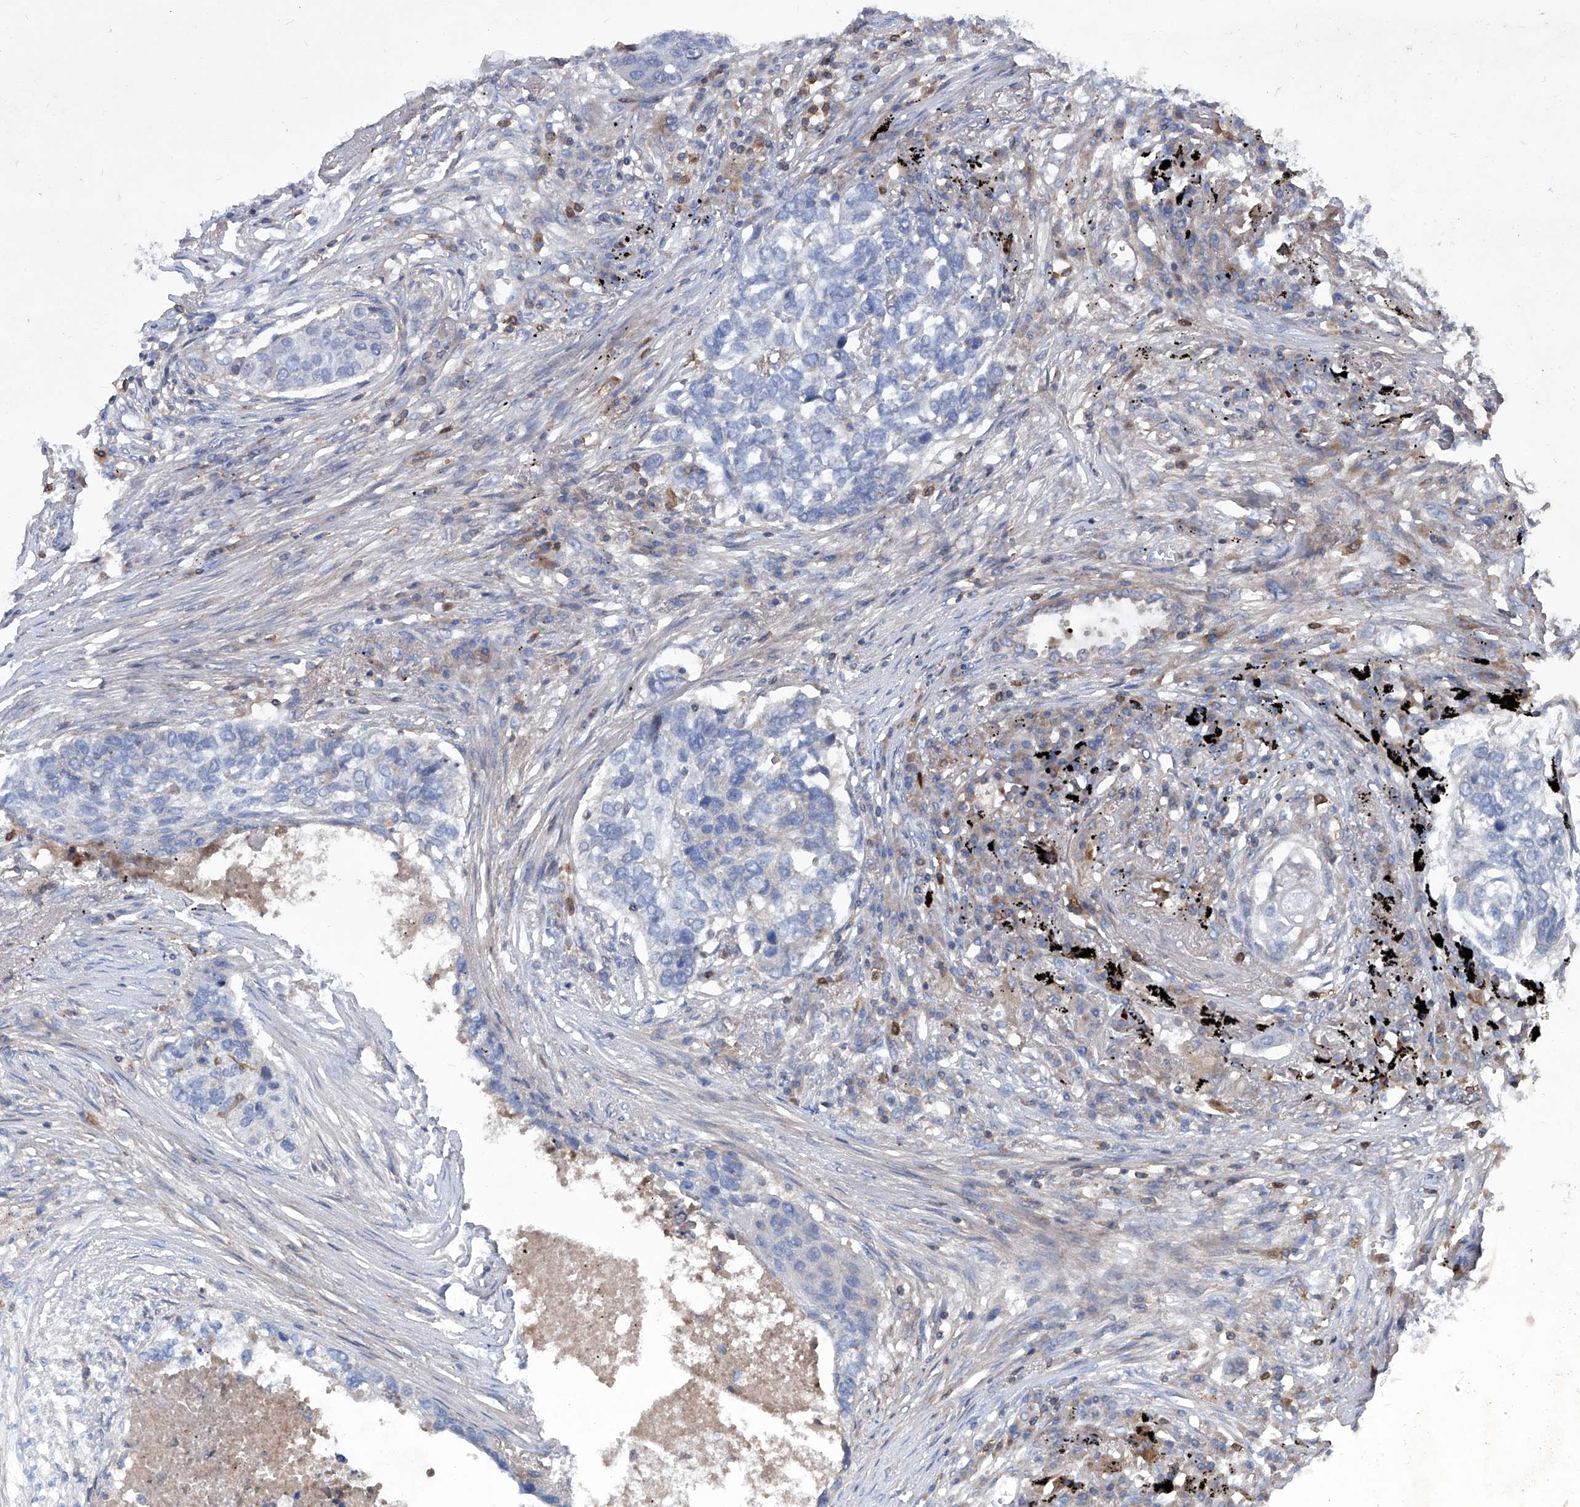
{"staining": {"intensity": "negative", "quantity": "none", "location": "none"}, "tissue": "lung cancer", "cell_type": "Tumor cells", "image_type": "cancer", "snomed": [{"axis": "morphology", "description": "Squamous cell carcinoma, NOS"}, {"axis": "topography", "description": "Lung"}], "caption": "An immunohistochemistry image of lung cancer is shown. There is no staining in tumor cells of lung cancer.", "gene": "EPHA8", "patient": {"sex": "female", "age": 63}}